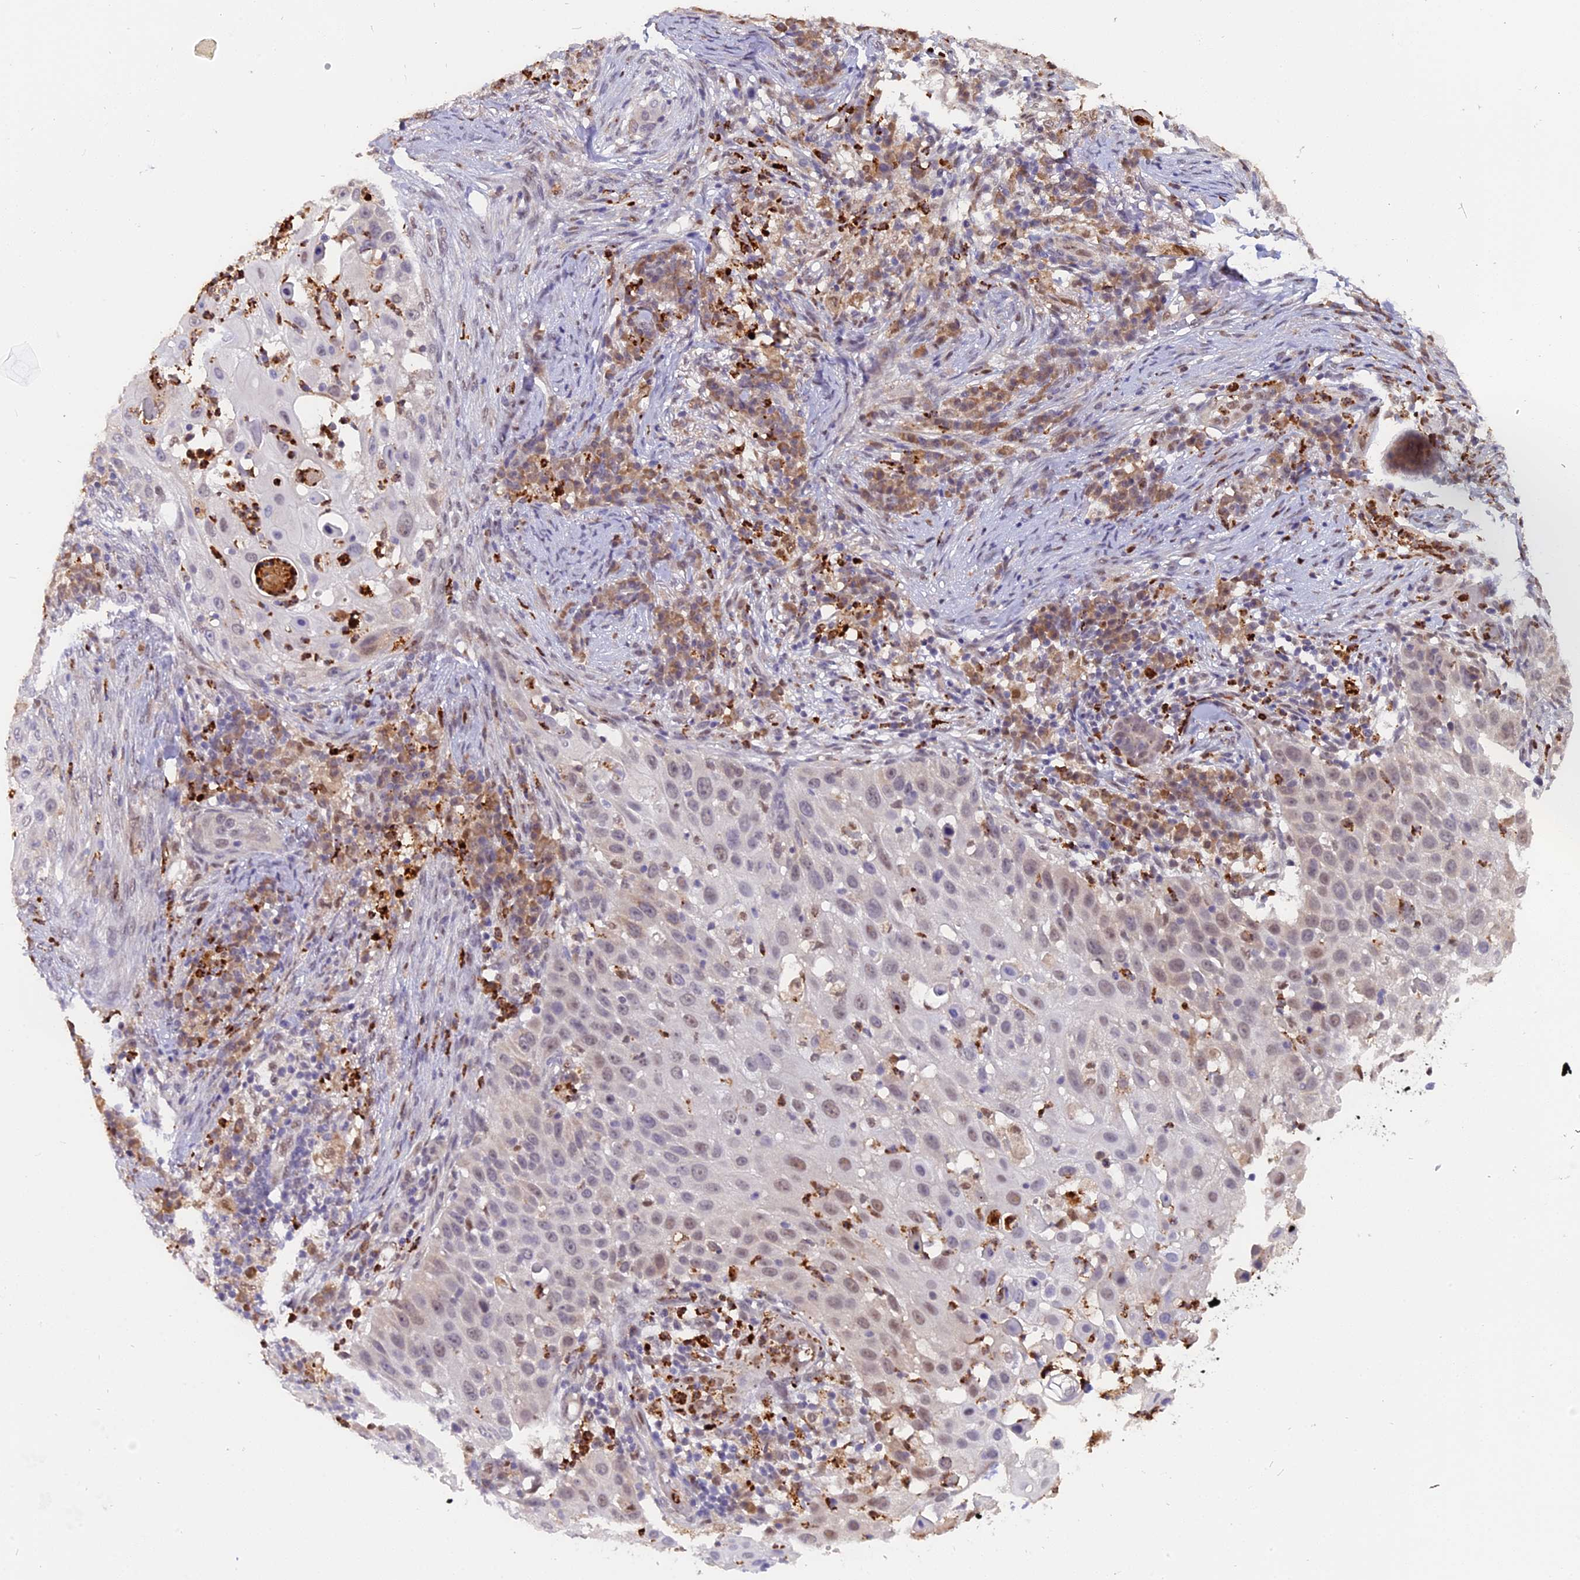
{"staining": {"intensity": "weak", "quantity": "25%-75%", "location": "nuclear"}, "tissue": "skin cancer", "cell_type": "Tumor cells", "image_type": "cancer", "snomed": [{"axis": "morphology", "description": "Squamous cell carcinoma, NOS"}, {"axis": "topography", "description": "Skin"}], "caption": "Brown immunohistochemical staining in skin squamous cell carcinoma reveals weak nuclear positivity in approximately 25%-75% of tumor cells. Nuclei are stained in blue.", "gene": "FAM118B", "patient": {"sex": "female", "age": 44}}